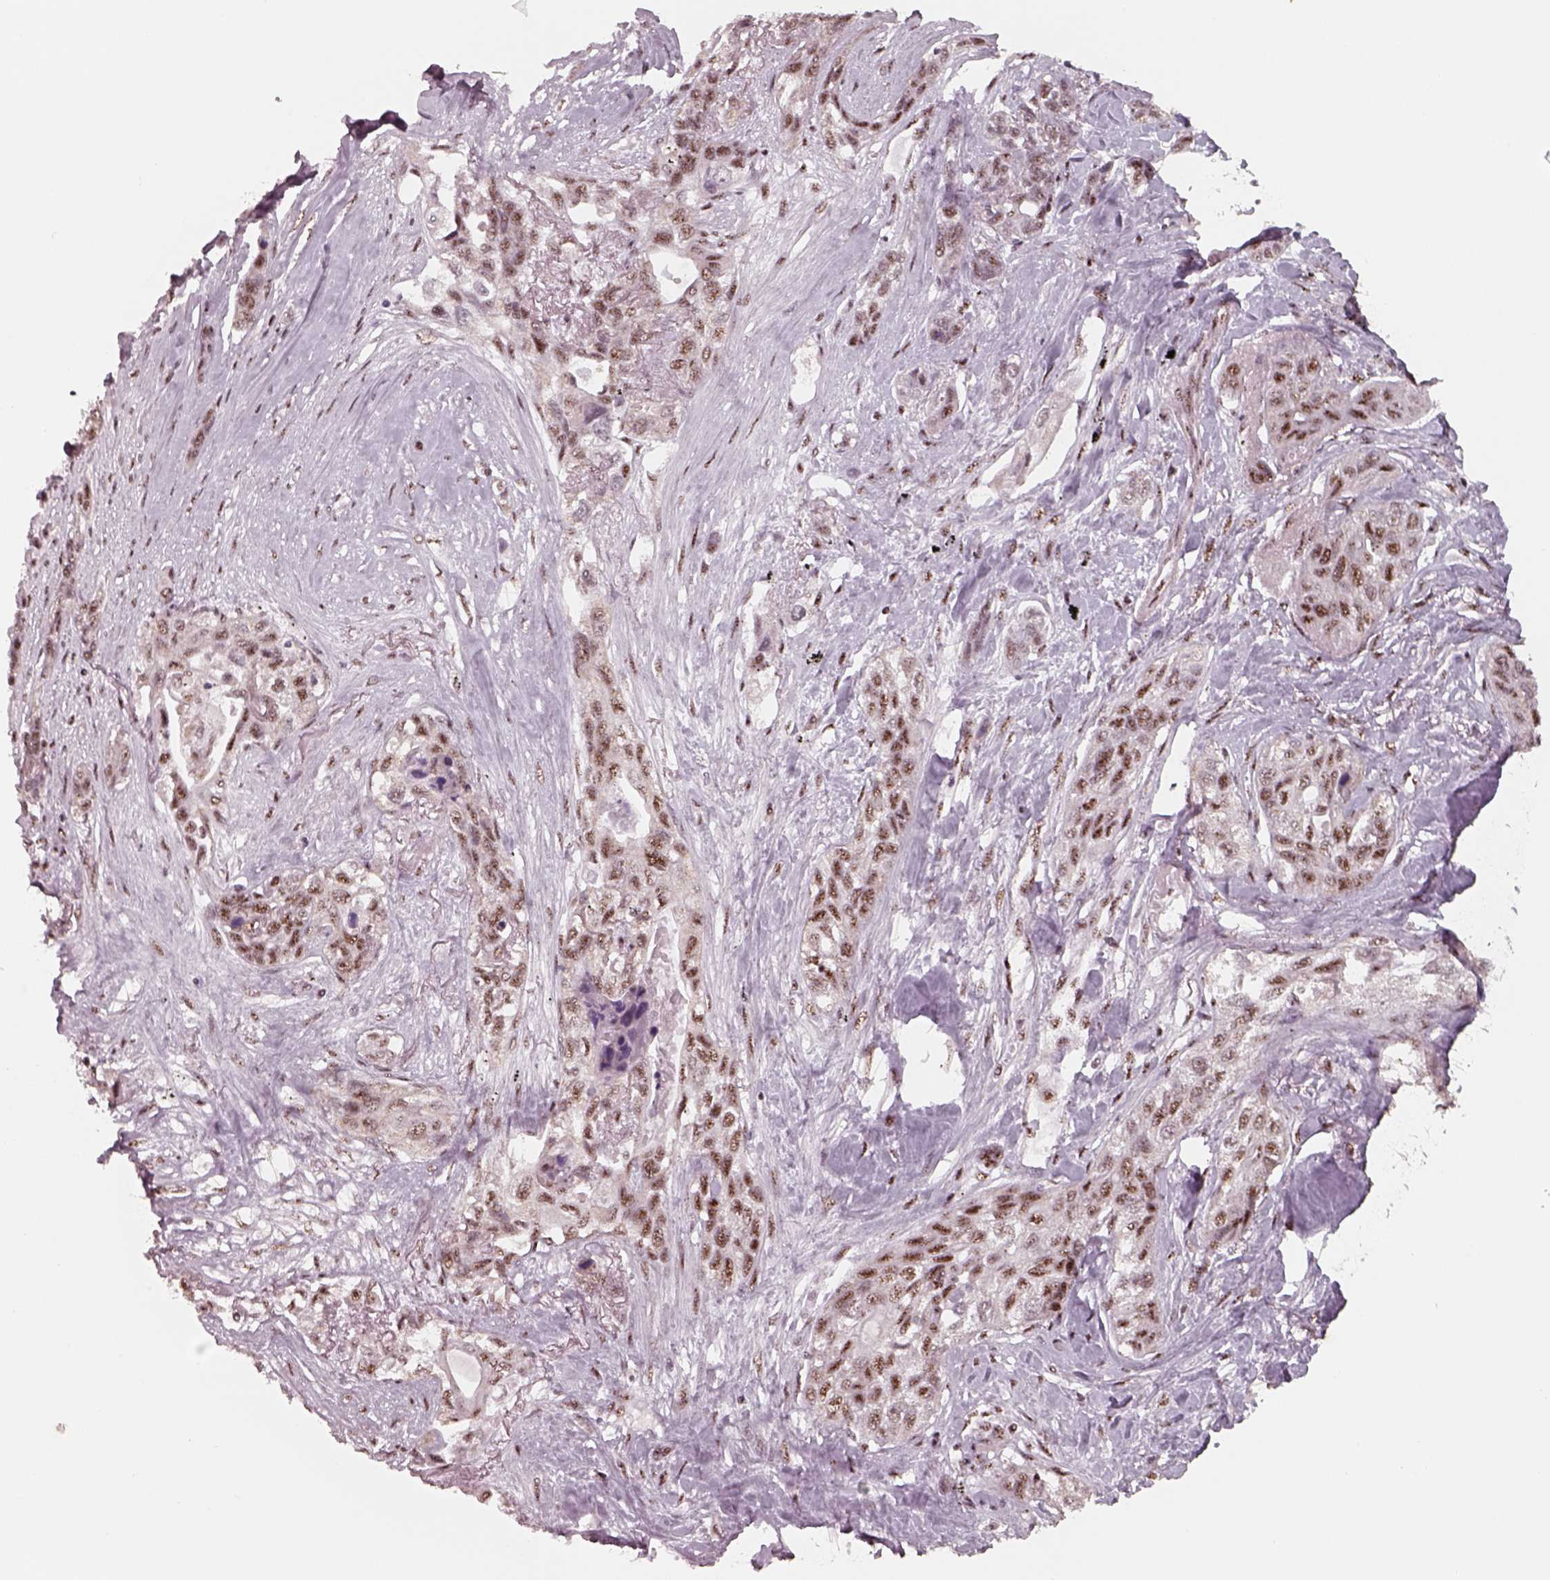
{"staining": {"intensity": "moderate", "quantity": ">75%", "location": "nuclear"}, "tissue": "lung cancer", "cell_type": "Tumor cells", "image_type": "cancer", "snomed": [{"axis": "morphology", "description": "Squamous cell carcinoma, NOS"}, {"axis": "topography", "description": "Lung"}], "caption": "The photomicrograph shows a brown stain indicating the presence of a protein in the nuclear of tumor cells in lung cancer.", "gene": "ATXN7L3", "patient": {"sex": "female", "age": 70}}